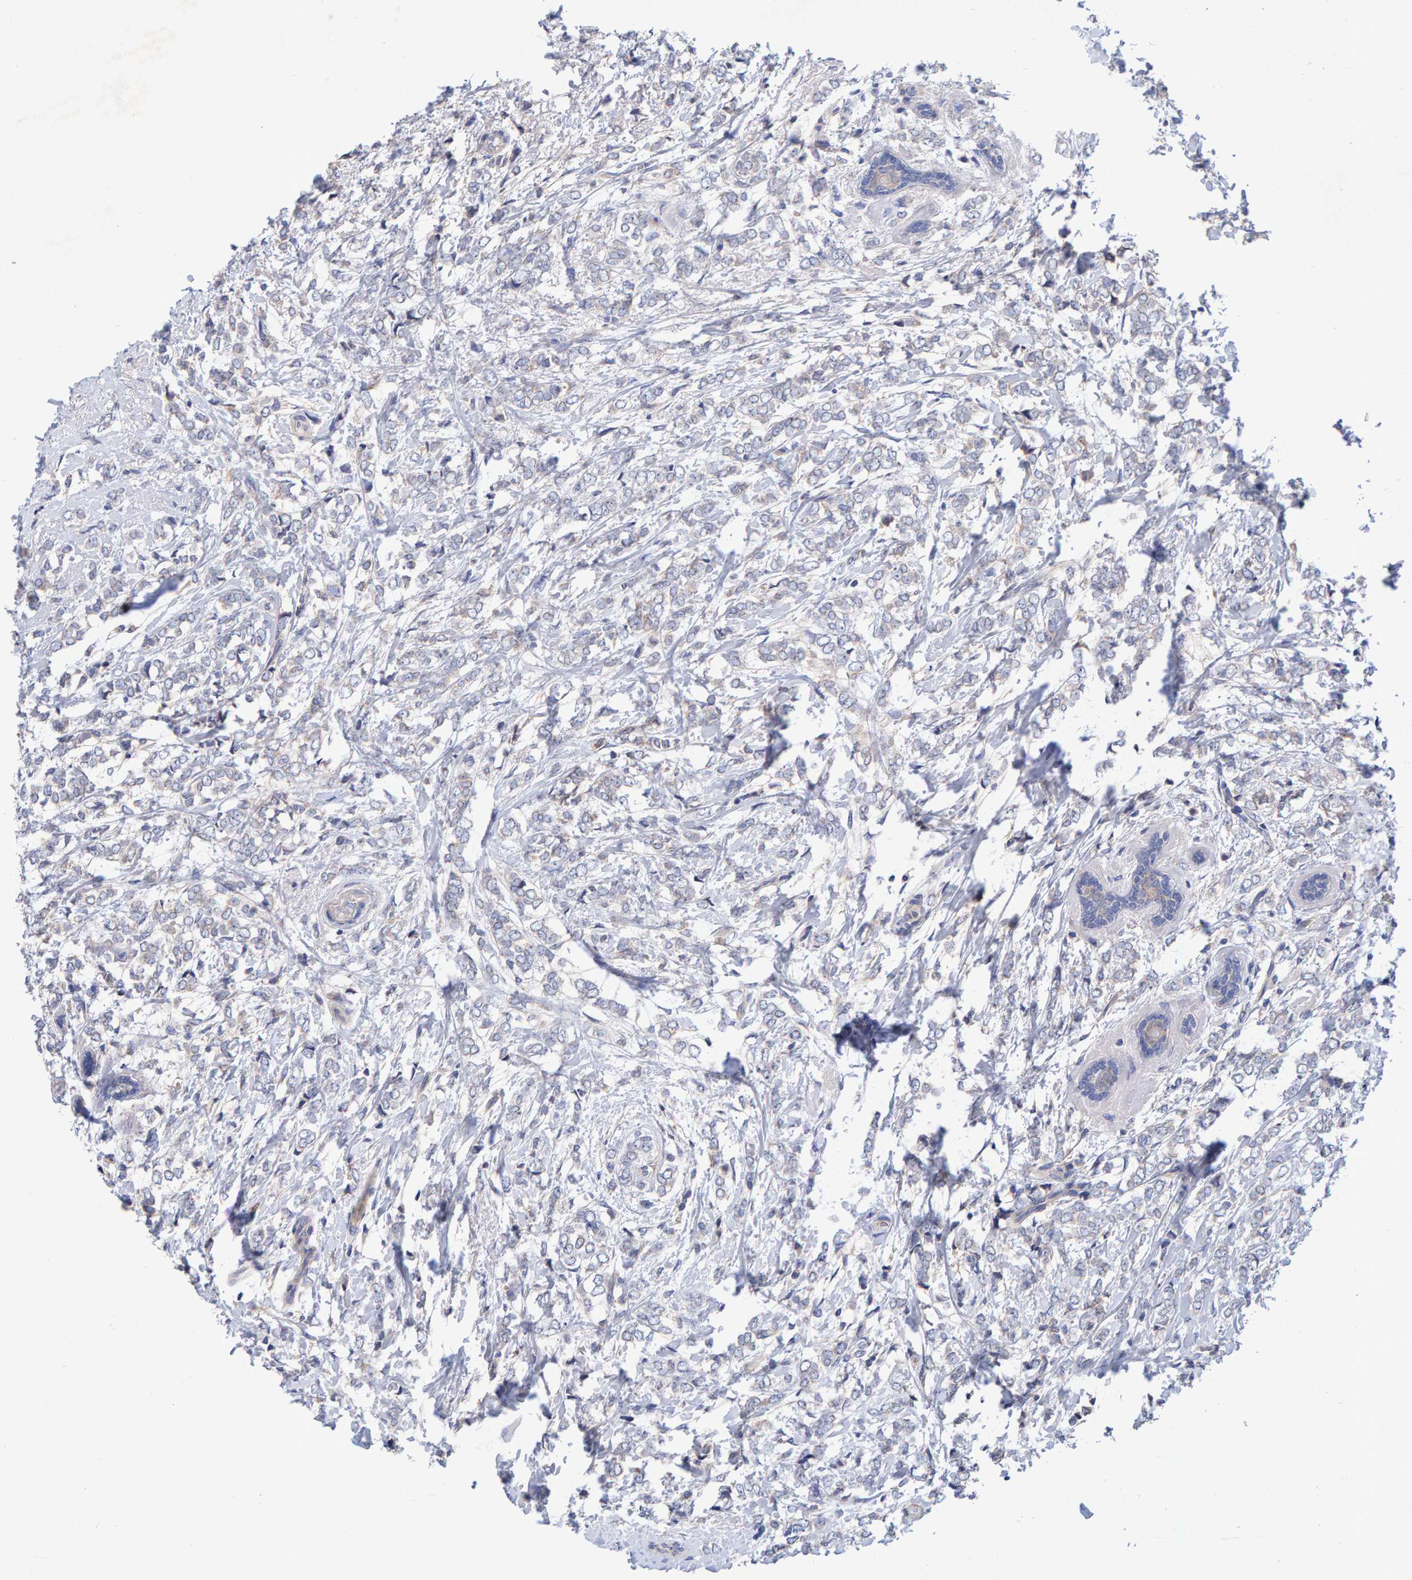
{"staining": {"intensity": "negative", "quantity": "none", "location": "none"}, "tissue": "breast cancer", "cell_type": "Tumor cells", "image_type": "cancer", "snomed": [{"axis": "morphology", "description": "Normal tissue, NOS"}, {"axis": "morphology", "description": "Lobular carcinoma"}, {"axis": "topography", "description": "Breast"}], "caption": "This is a micrograph of immunohistochemistry (IHC) staining of breast cancer, which shows no expression in tumor cells. (DAB (3,3'-diaminobenzidine) immunohistochemistry, high magnification).", "gene": "EFR3A", "patient": {"sex": "female", "age": 47}}